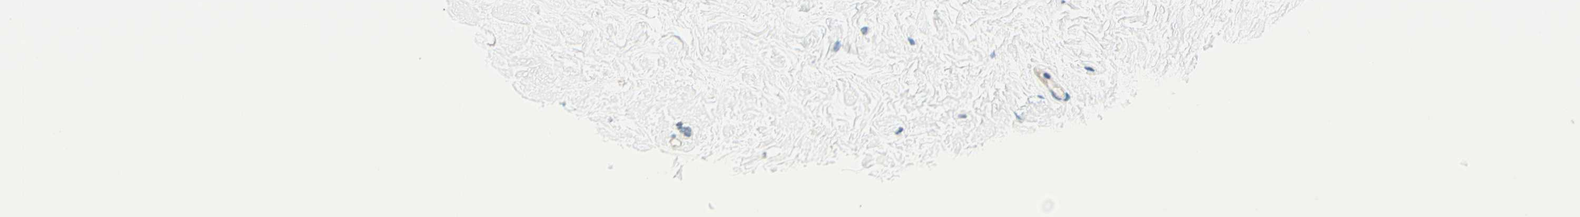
{"staining": {"intensity": "negative", "quantity": "none", "location": "none"}, "tissue": "breast", "cell_type": "Adipocytes", "image_type": "normal", "snomed": [{"axis": "morphology", "description": "Normal tissue, NOS"}, {"axis": "topography", "description": "Breast"}], "caption": "The micrograph shows no staining of adipocytes in benign breast. The staining was performed using DAB (3,3'-diaminobenzidine) to visualize the protein expression in brown, while the nuclei were stained in blue with hematoxylin (Magnification: 20x).", "gene": "C2CD2L", "patient": {"sex": "female", "age": 23}}